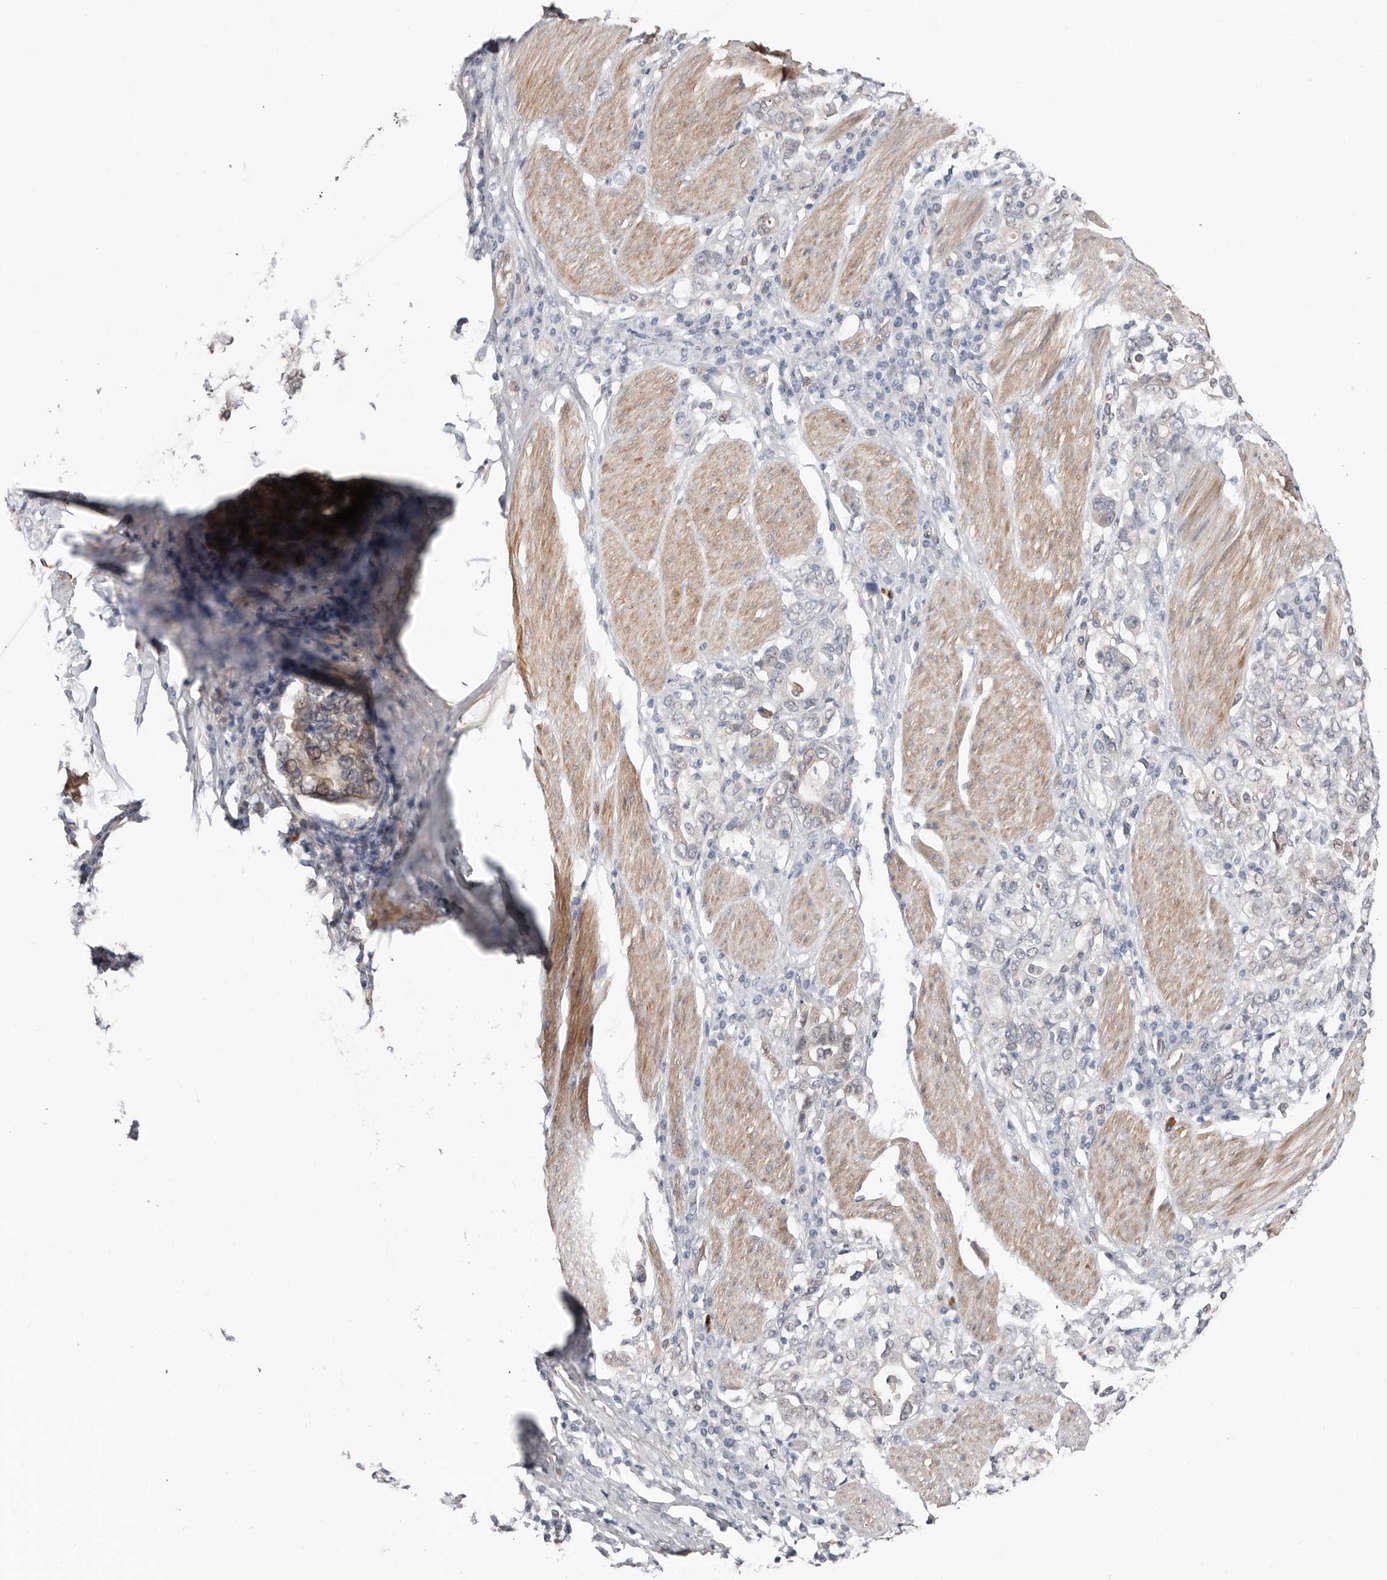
{"staining": {"intensity": "moderate", "quantity": "<25%", "location": "cytoplasmic/membranous,nuclear"}, "tissue": "stomach cancer", "cell_type": "Tumor cells", "image_type": "cancer", "snomed": [{"axis": "morphology", "description": "Adenocarcinoma, NOS"}, {"axis": "topography", "description": "Stomach, upper"}], "caption": "Moderate cytoplasmic/membranous and nuclear protein positivity is seen in approximately <25% of tumor cells in stomach adenocarcinoma.", "gene": "ASRGL1", "patient": {"sex": "male", "age": 62}}